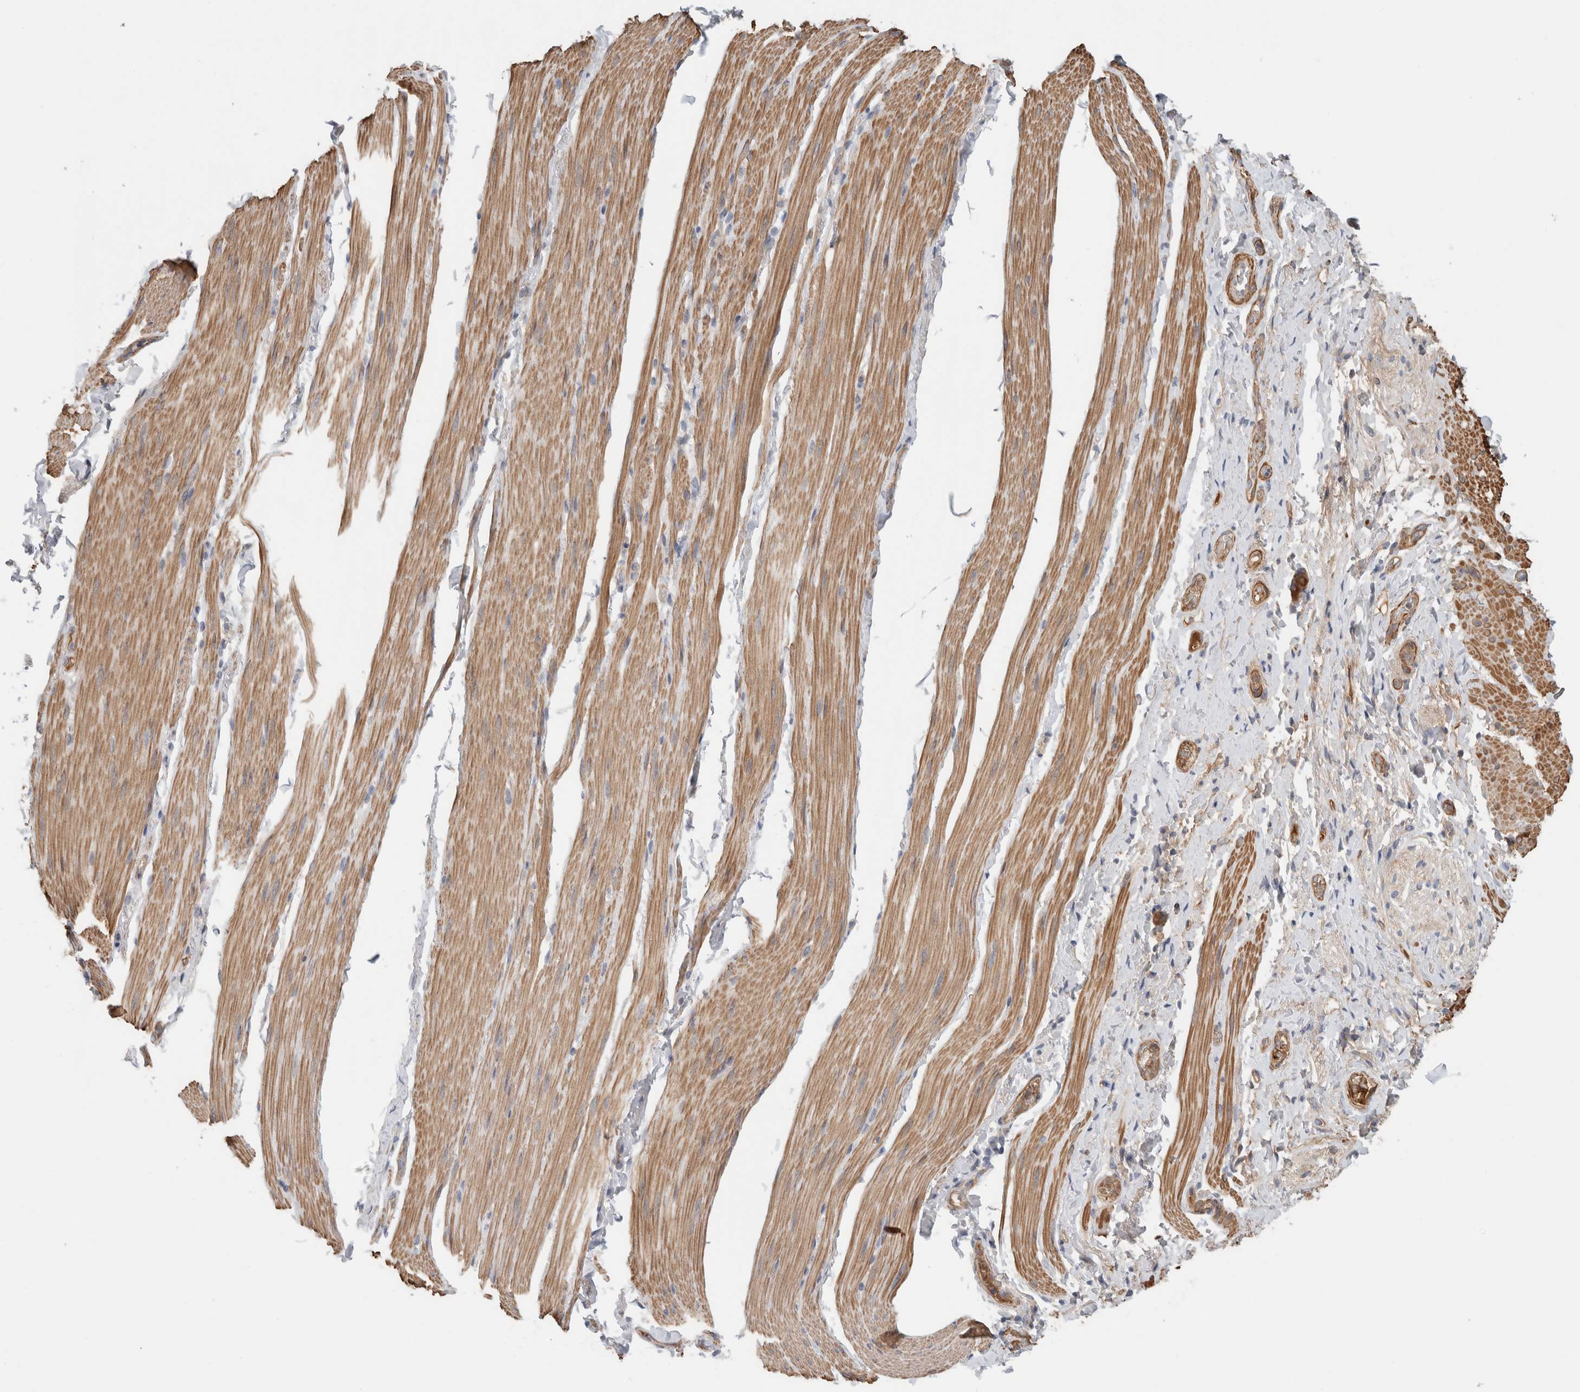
{"staining": {"intensity": "moderate", "quantity": ">75%", "location": "cytoplasmic/membranous"}, "tissue": "smooth muscle", "cell_type": "Smooth muscle cells", "image_type": "normal", "snomed": [{"axis": "morphology", "description": "Normal tissue, NOS"}, {"axis": "topography", "description": "Smooth muscle"}, {"axis": "topography", "description": "Small intestine"}], "caption": "Immunohistochemical staining of unremarkable human smooth muscle shows medium levels of moderate cytoplasmic/membranous positivity in approximately >75% of smooth muscle cells.", "gene": "CFI", "patient": {"sex": "female", "age": 84}}